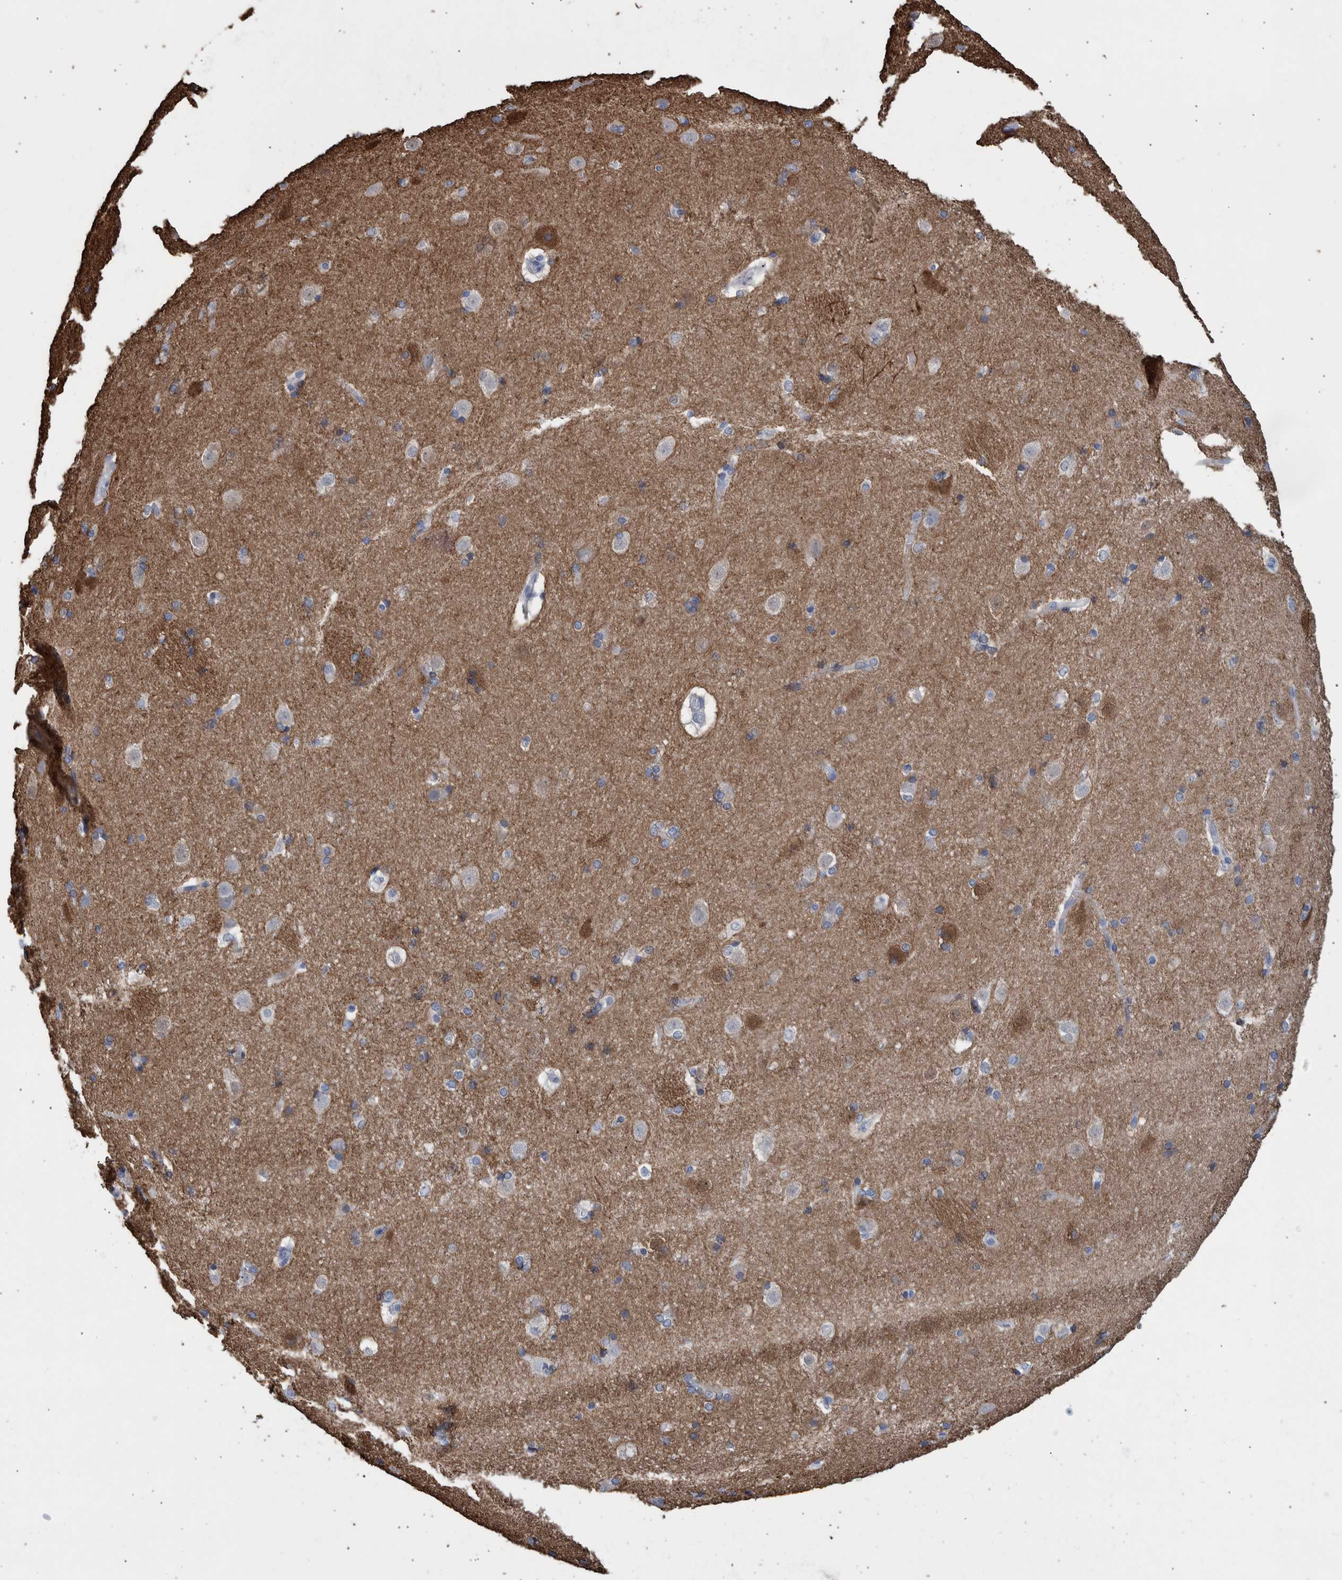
{"staining": {"intensity": "moderate", "quantity": "<25%", "location": "cytoplasmic/membranous,nuclear"}, "tissue": "caudate", "cell_type": "Glial cells", "image_type": "normal", "snomed": [{"axis": "morphology", "description": "Normal tissue, NOS"}, {"axis": "topography", "description": "Lateral ventricle wall"}], "caption": "IHC (DAB) staining of benign human caudate exhibits moderate cytoplasmic/membranous,nuclear protein staining in about <25% of glial cells.", "gene": "PPP3CC", "patient": {"sex": "female", "age": 19}}